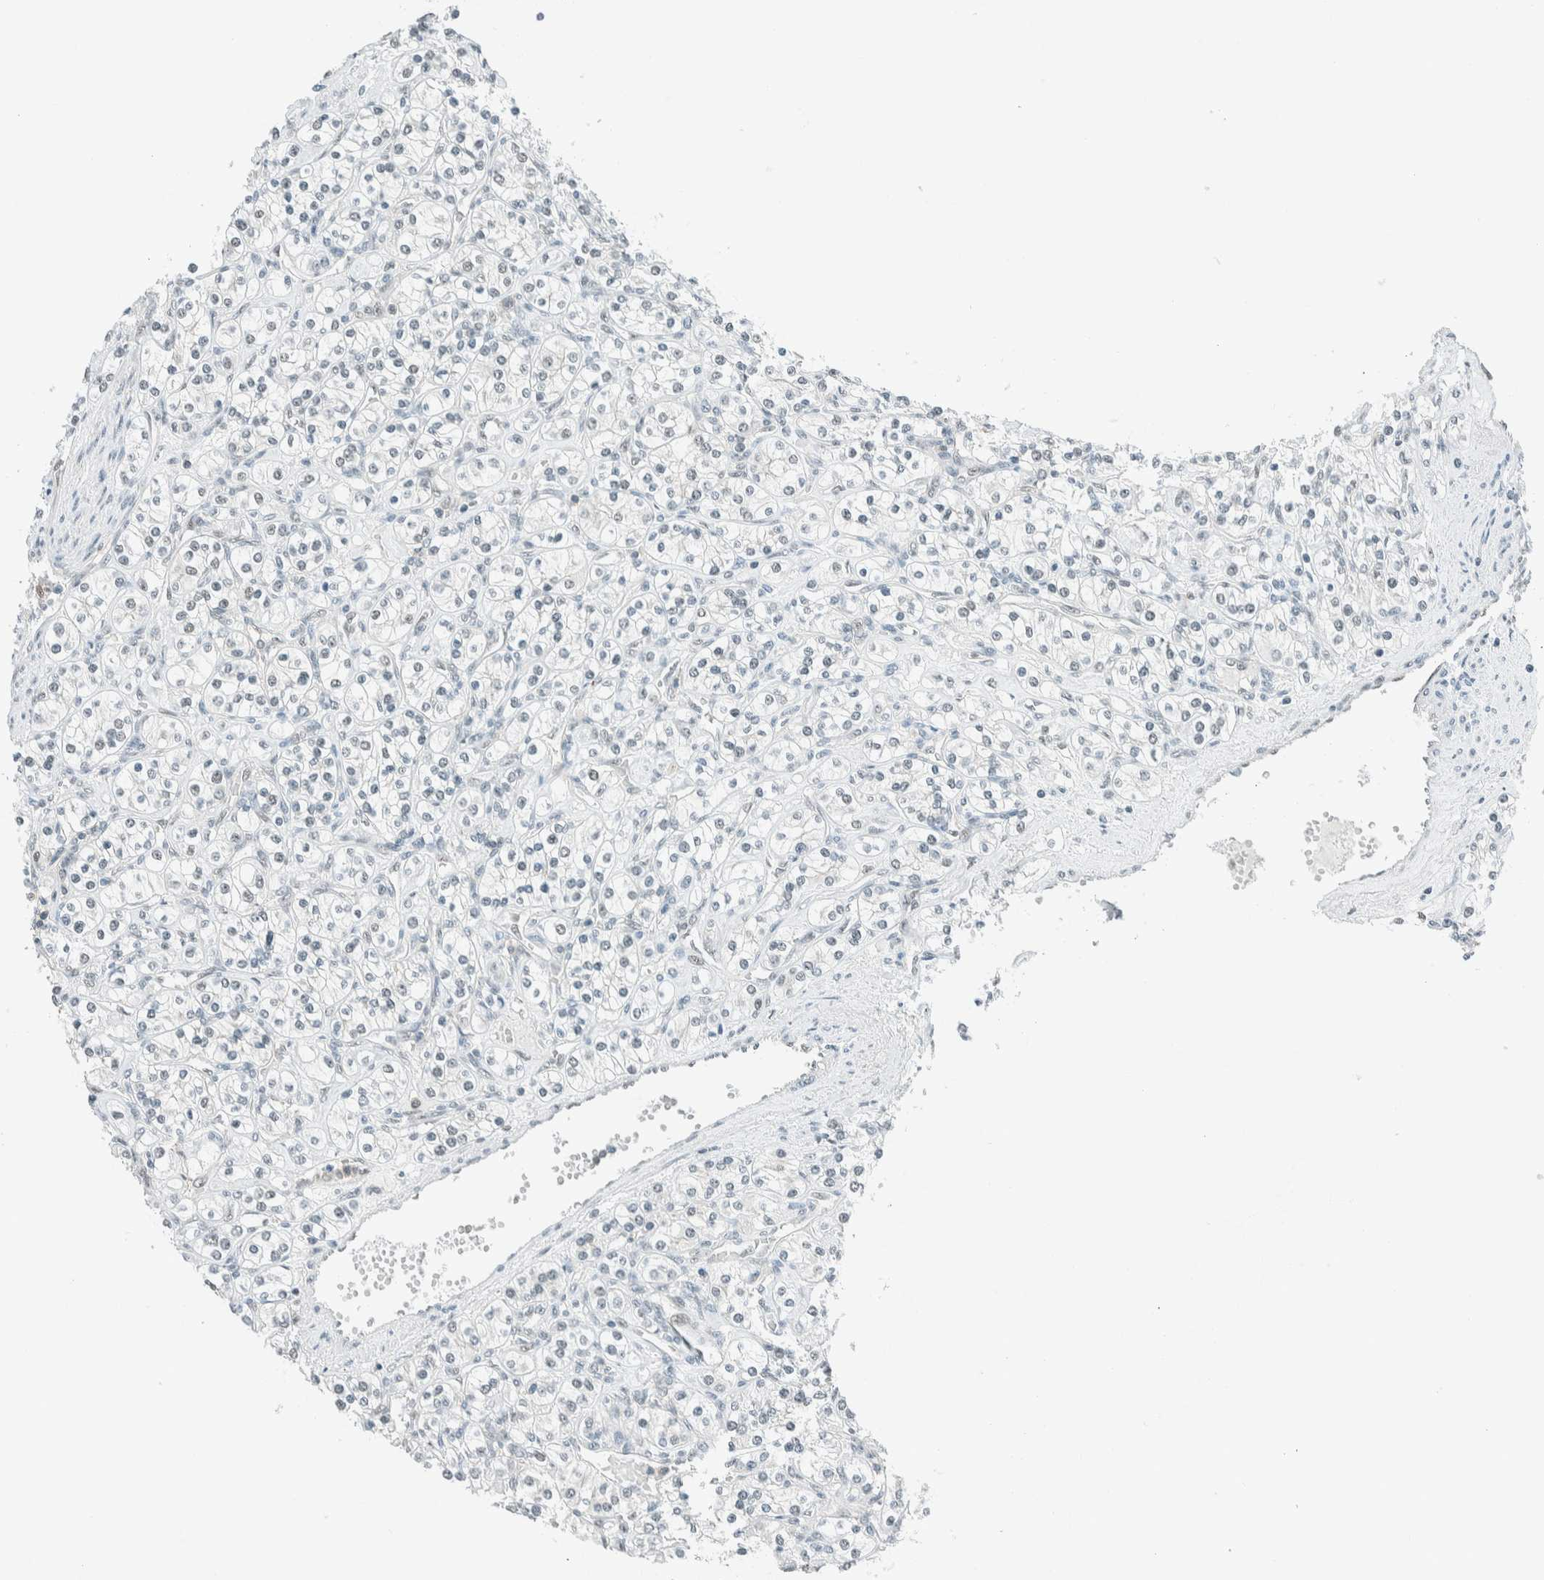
{"staining": {"intensity": "negative", "quantity": "none", "location": "none"}, "tissue": "renal cancer", "cell_type": "Tumor cells", "image_type": "cancer", "snomed": [{"axis": "morphology", "description": "Adenocarcinoma, NOS"}, {"axis": "topography", "description": "Kidney"}], "caption": "The image reveals no staining of tumor cells in renal cancer.", "gene": "CYSRT1", "patient": {"sex": "male", "age": 77}}